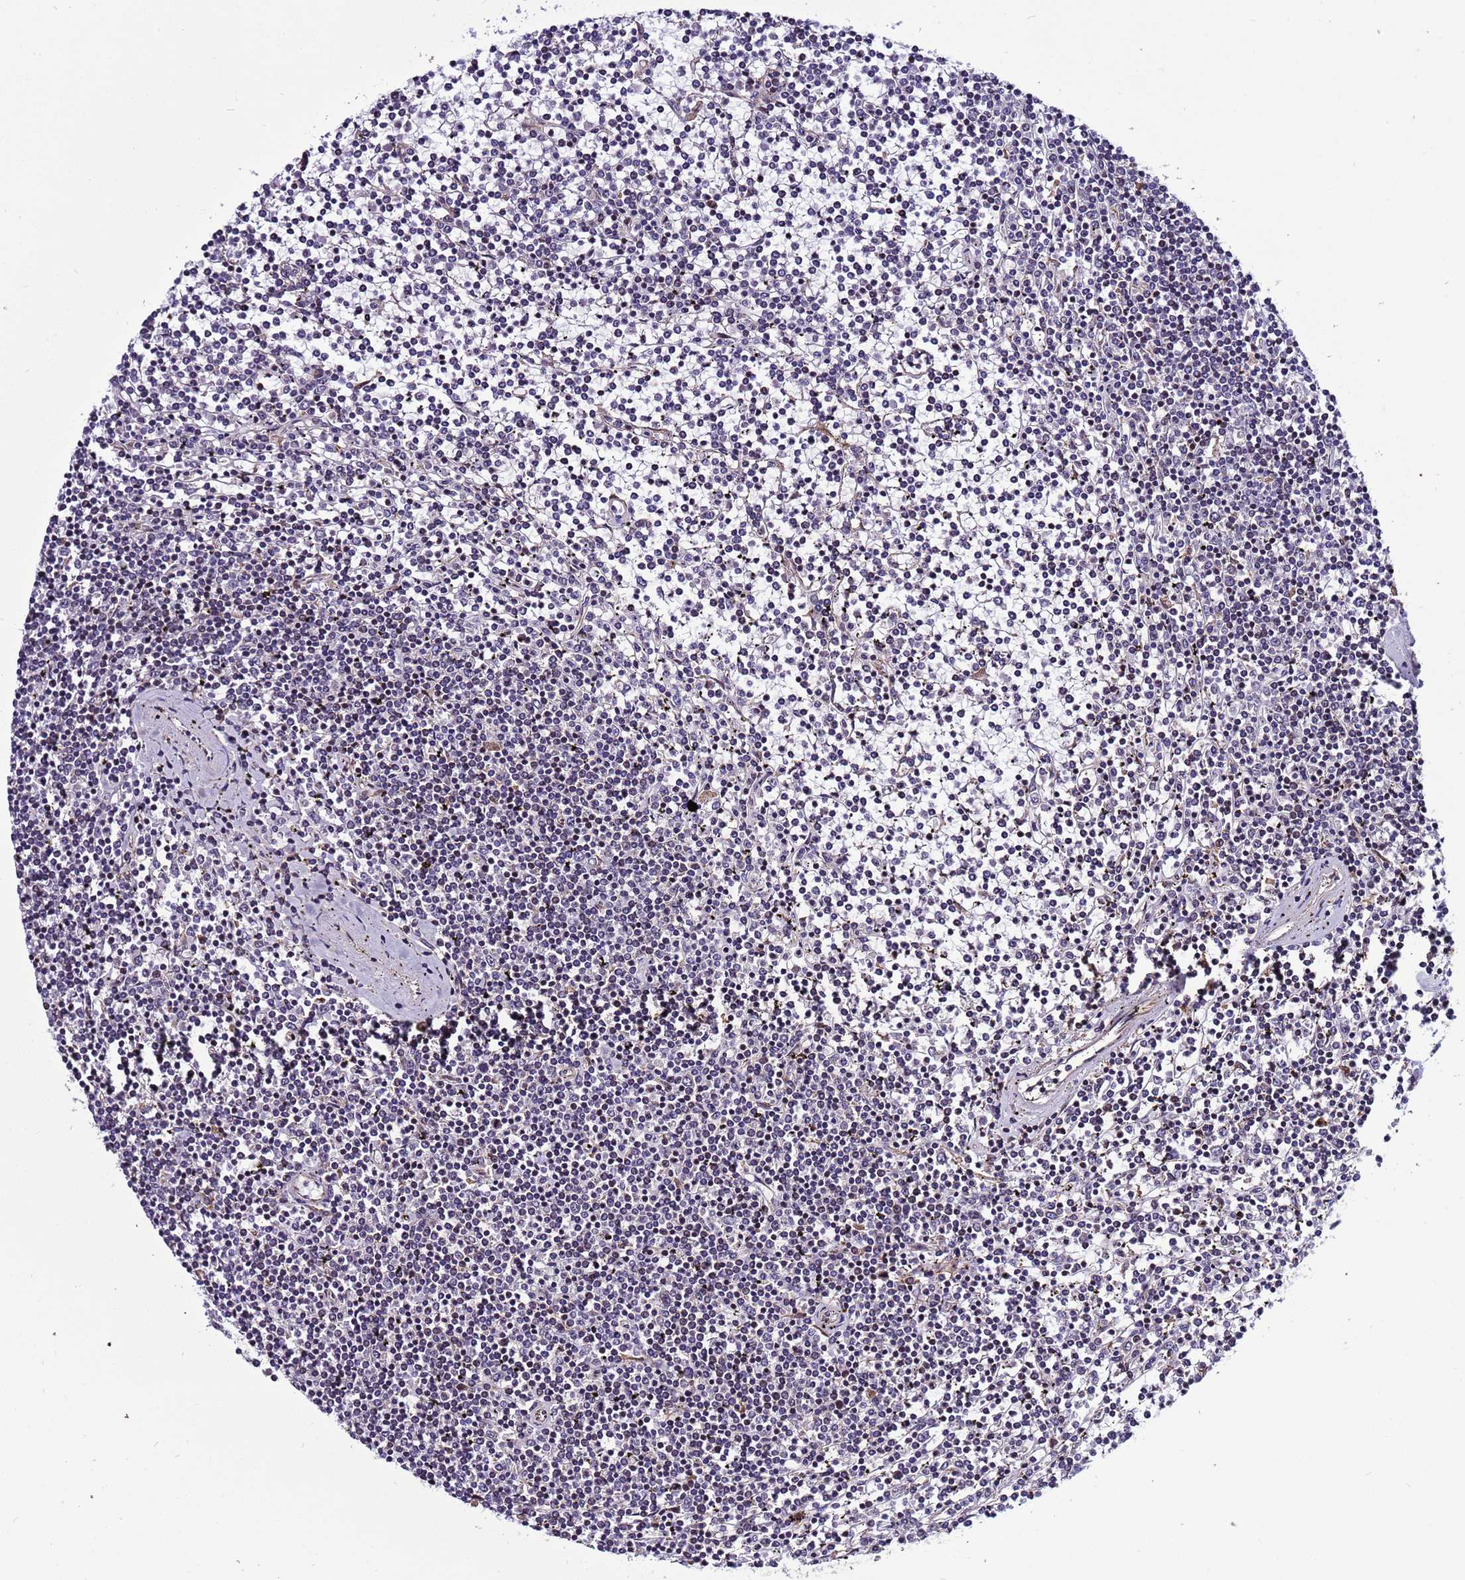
{"staining": {"intensity": "negative", "quantity": "none", "location": "none"}, "tissue": "lymphoma", "cell_type": "Tumor cells", "image_type": "cancer", "snomed": [{"axis": "morphology", "description": "Malignant lymphoma, non-Hodgkin's type, Low grade"}, {"axis": "topography", "description": "Spleen"}], "caption": "An IHC photomicrograph of lymphoma is shown. There is no staining in tumor cells of lymphoma.", "gene": "MCRIP1", "patient": {"sex": "female", "age": 19}}